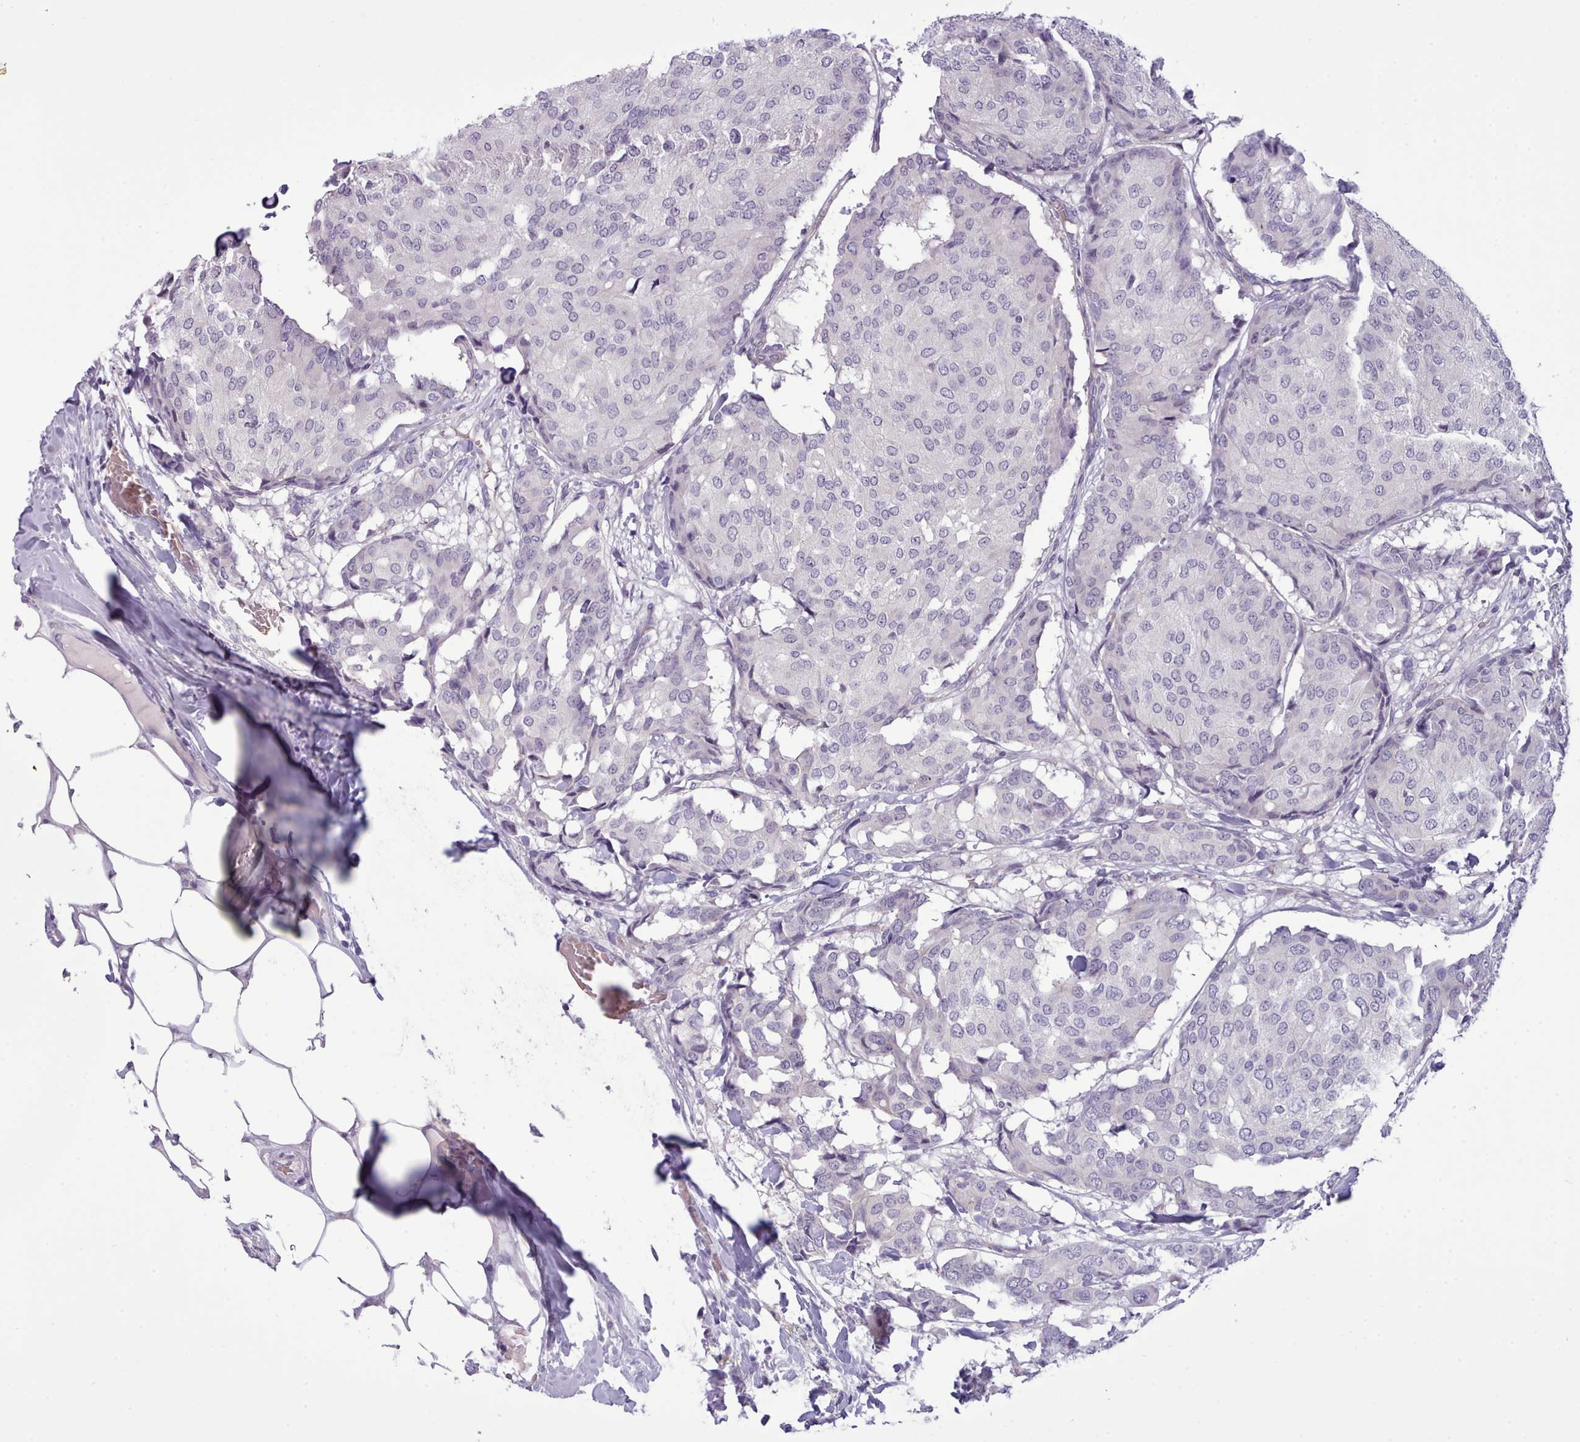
{"staining": {"intensity": "negative", "quantity": "none", "location": "none"}, "tissue": "breast cancer", "cell_type": "Tumor cells", "image_type": "cancer", "snomed": [{"axis": "morphology", "description": "Duct carcinoma"}, {"axis": "topography", "description": "Breast"}], "caption": "This is an immunohistochemistry (IHC) photomicrograph of breast cancer (intraductal carcinoma). There is no staining in tumor cells.", "gene": "KCTD16", "patient": {"sex": "female", "age": 75}}